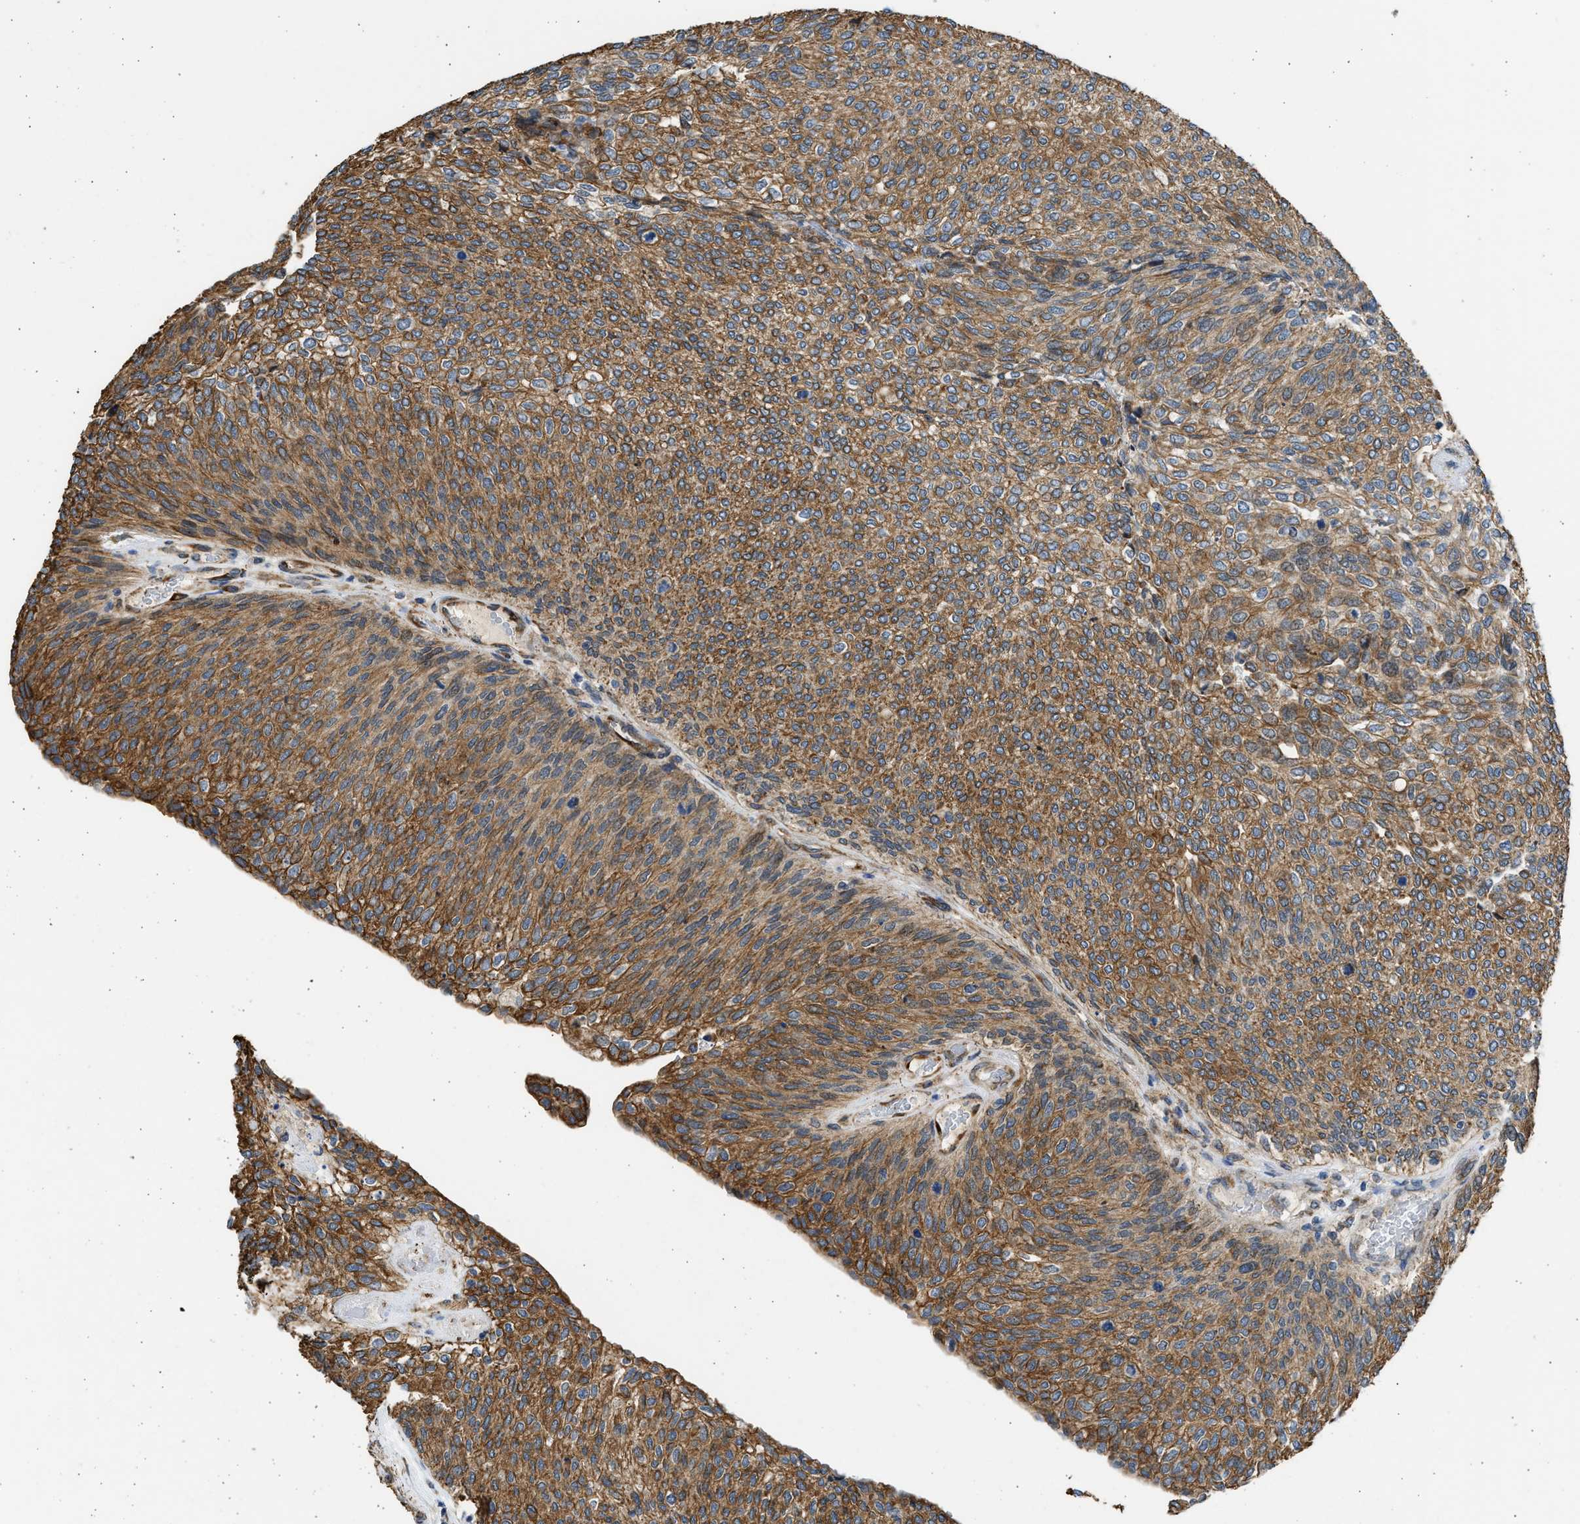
{"staining": {"intensity": "strong", "quantity": ">75%", "location": "cytoplasmic/membranous"}, "tissue": "urothelial cancer", "cell_type": "Tumor cells", "image_type": "cancer", "snomed": [{"axis": "morphology", "description": "Urothelial carcinoma, Low grade"}, {"axis": "topography", "description": "Urinary bladder"}], "caption": "This is an image of immunohistochemistry (IHC) staining of urothelial cancer, which shows strong staining in the cytoplasmic/membranous of tumor cells.", "gene": "PLD2", "patient": {"sex": "female", "age": 79}}